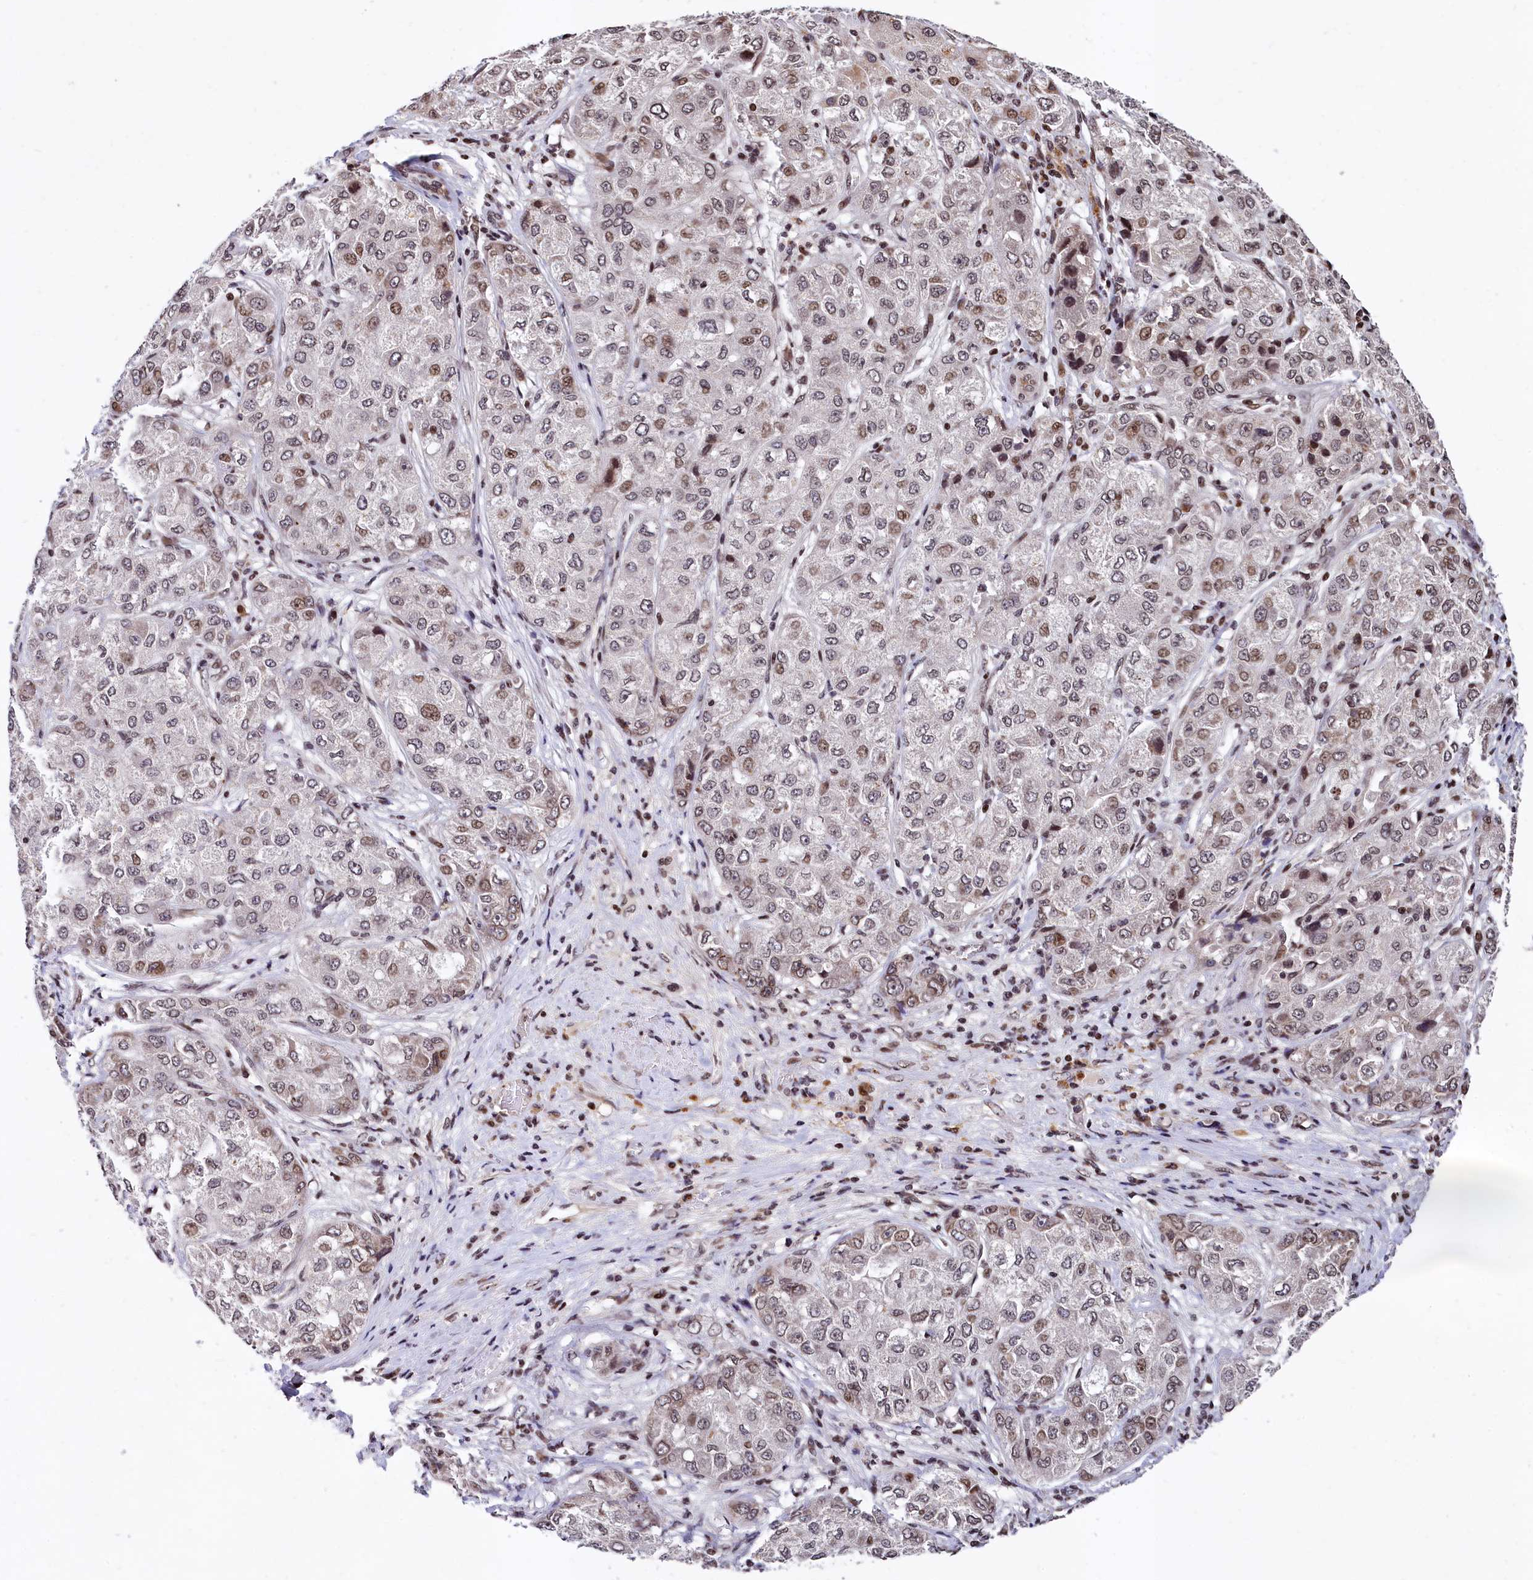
{"staining": {"intensity": "moderate", "quantity": "<25%", "location": "nuclear"}, "tissue": "liver cancer", "cell_type": "Tumor cells", "image_type": "cancer", "snomed": [{"axis": "morphology", "description": "Carcinoma, Hepatocellular, NOS"}, {"axis": "topography", "description": "Liver"}], "caption": "Protein expression analysis of human liver cancer (hepatocellular carcinoma) reveals moderate nuclear expression in approximately <25% of tumor cells.", "gene": "FAM217B", "patient": {"sex": "male", "age": 80}}